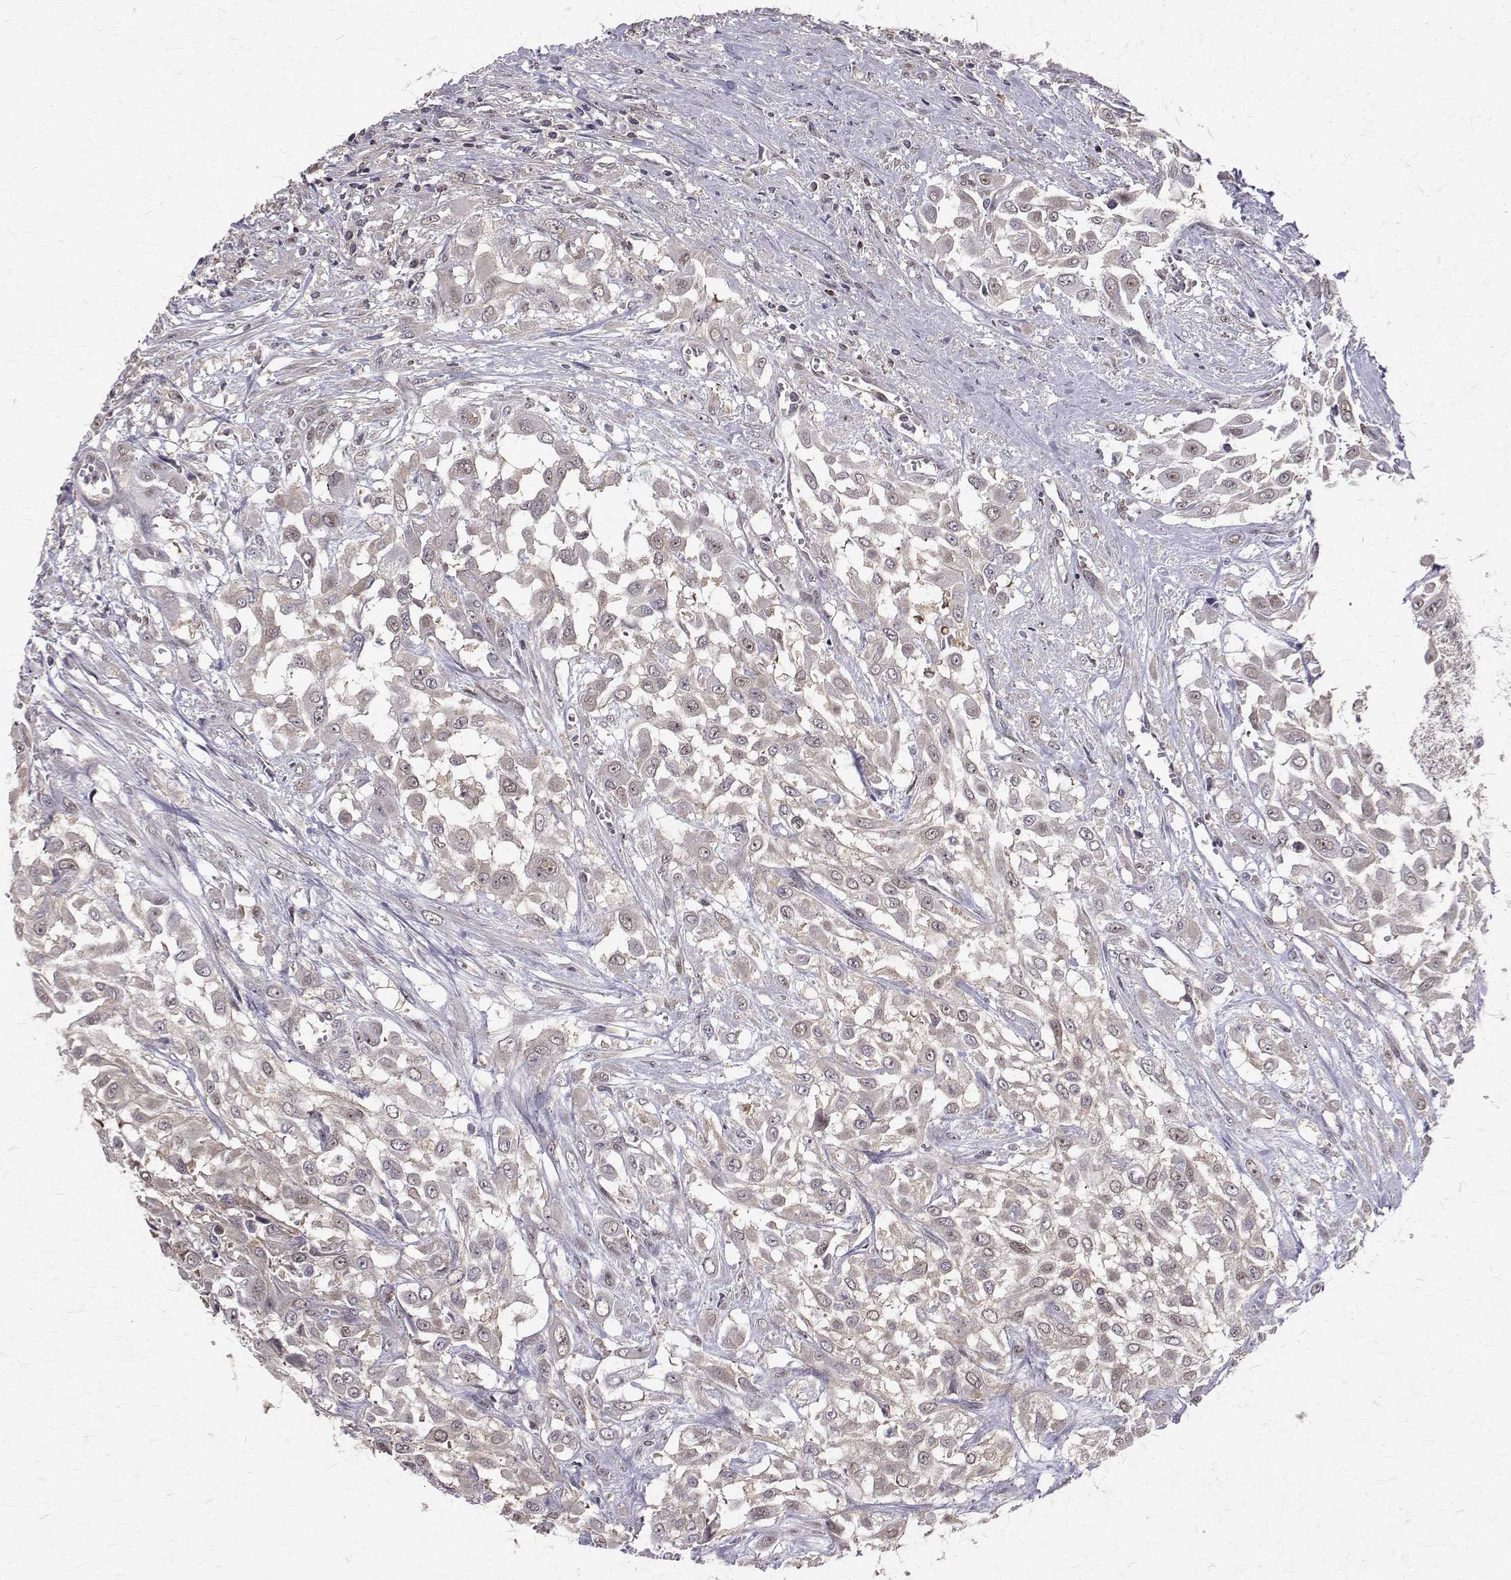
{"staining": {"intensity": "weak", "quantity": "<25%", "location": "nuclear"}, "tissue": "urothelial cancer", "cell_type": "Tumor cells", "image_type": "cancer", "snomed": [{"axis": "morphology", "description": "Urothelial carcinoma, High grade"}, {"axis": "topography", "description": "Urinary bladder"}], "caption": "Immunohistochemical staining of human high-grade urothelial carcinoma shows no significant positivity in tumor cells.", "gene": "NIF3L1", "patient": {"sex": "male", "age": 57}}